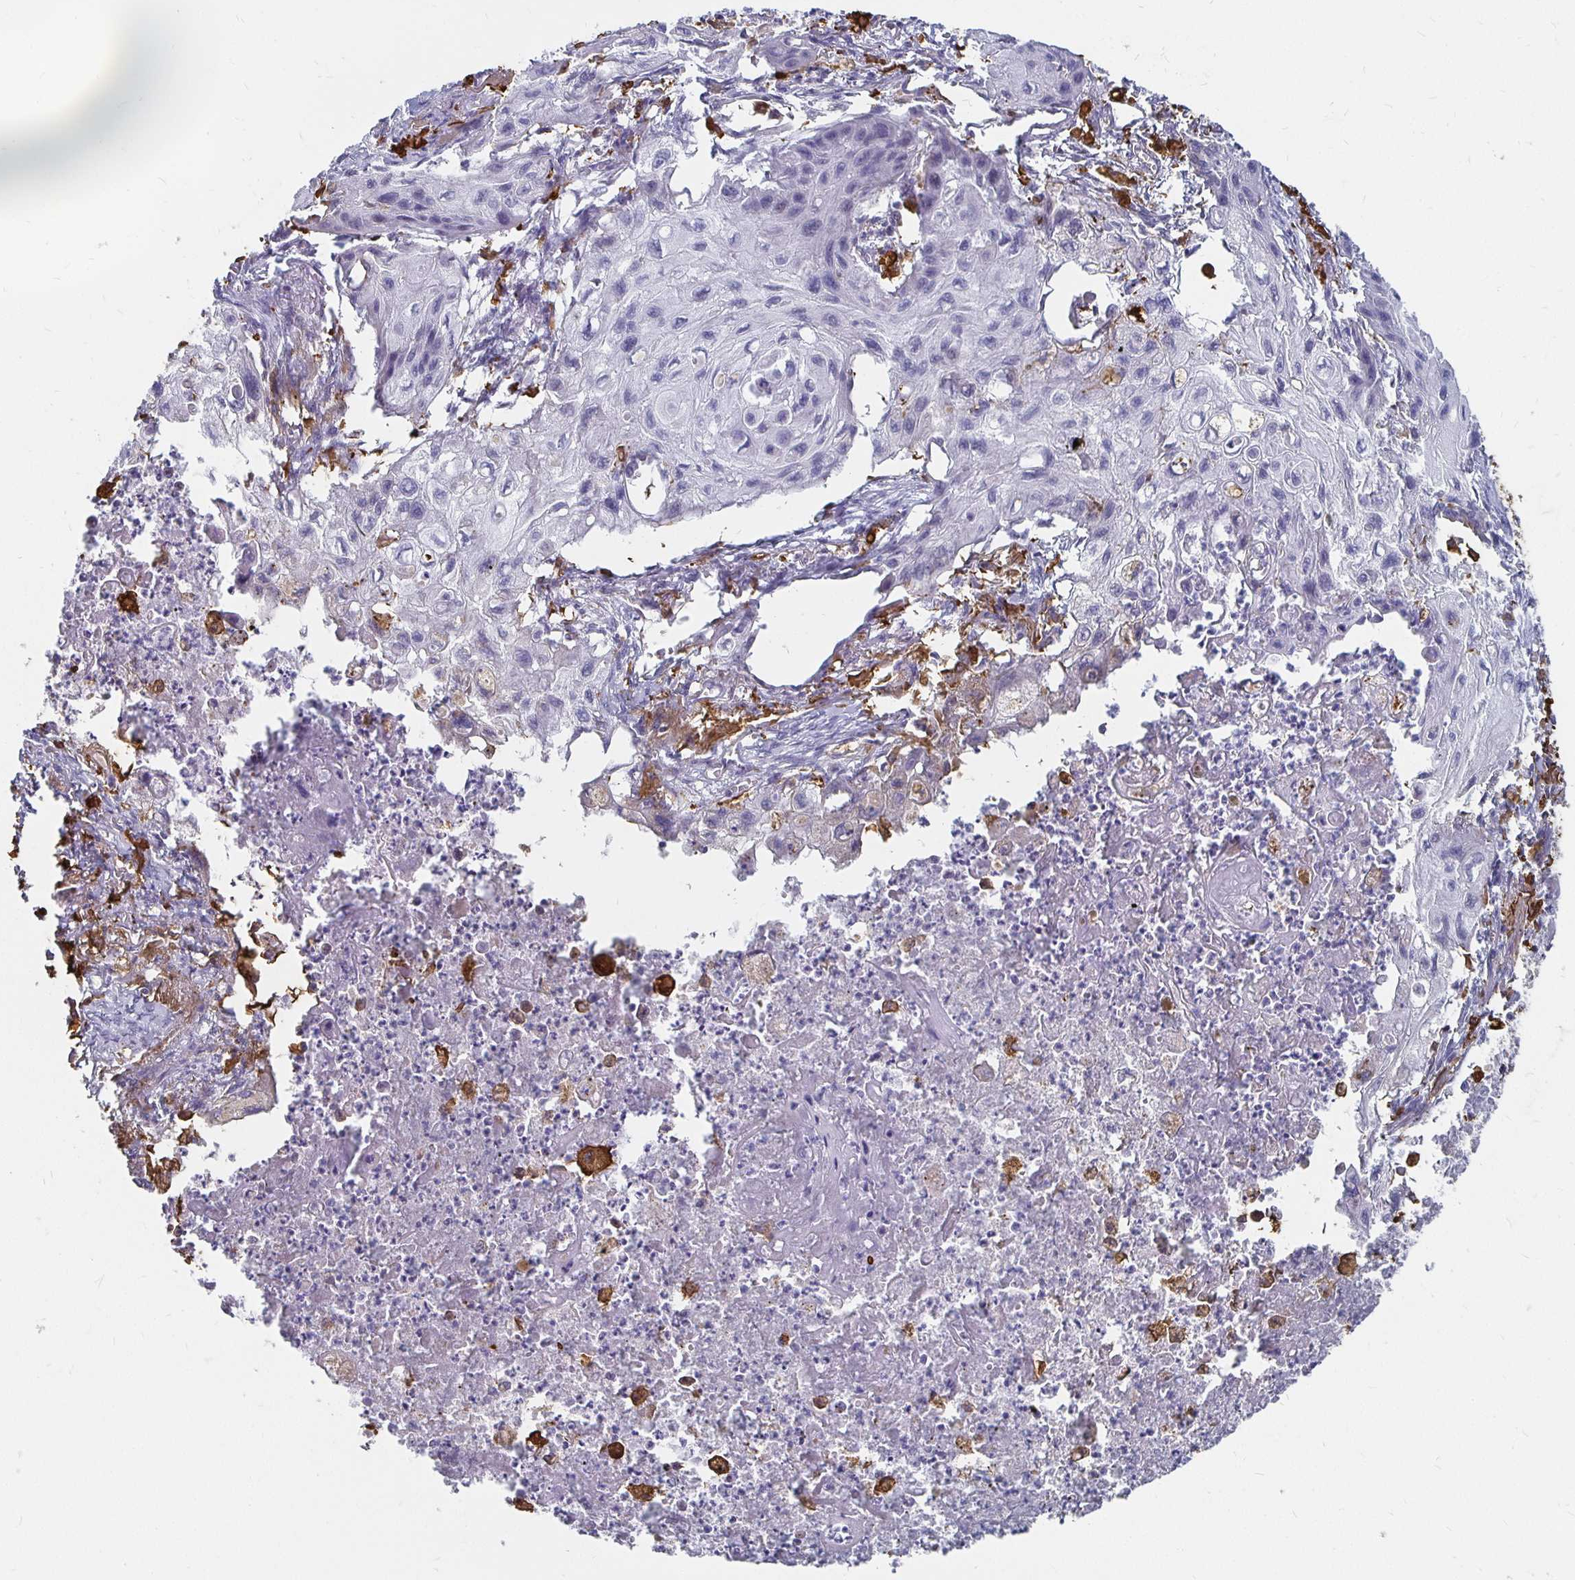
{"staining": {"intensity": "negative", "quantity": "none", "location": "none"}, "tissue": "lung cancer", "cell_type": "Tumor cells", "image_type": "cancer", "snomed": [{"axis": "morphology", "description": "Squamous cell carcinoma, NOS"}, {"axis": "topography", "description": "Lung"}], "caption": "Immunohistochemical staining of human lung squamous cell carcinoma reveals no significant expression in tumor cells. The staining was performed using DAB to visualize the protein expression in brown, while the nuclei were stained in blue with hematoxylin (Magnification: 20x).", "gene": "CCDC85A", "patient": {"sex": "male", "age": 71}}